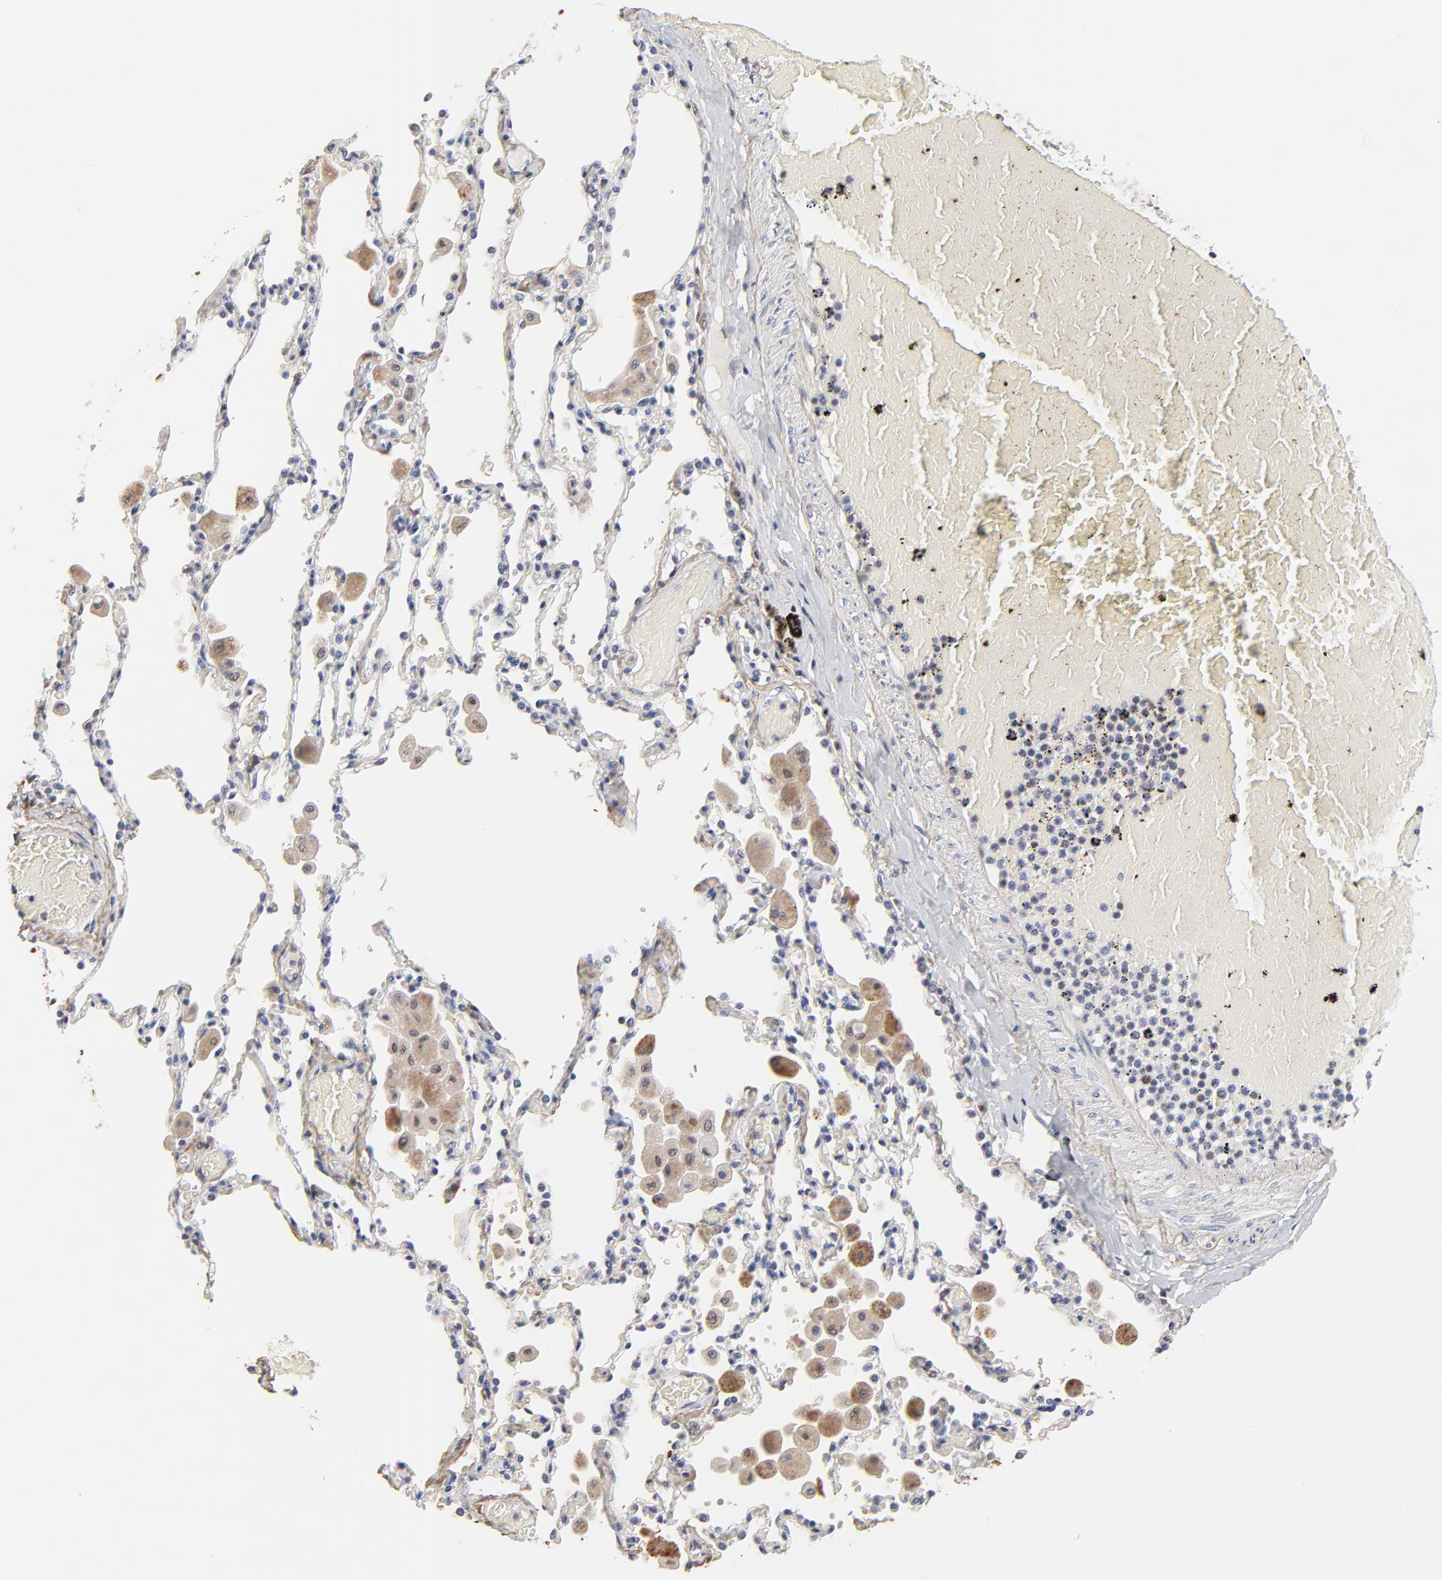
{"staining": {"intensity": "negative", "quantity": "none", "location": "none"}, "tissue": "bronchus", "cell_type": "Respiratory epithelial cells", "image_type": "normal", "snomed": [{"axis": "morphology", "description": "Normal tissue, NOS"}, {"axis": "morphology", "description": "Squamous cell carcinoma, NOS"}, {"axis": "topography", "description": "Bronchus"}, {"axis": "topography", "description": "Lung"}], "caption": "High power microscopy micrograph of an immunohistochemistry histopathology image of normal bronchus, revealing no significant expression in respiratory epithelial cells.", "gene": "OGFOD1", "patient": {"sex": "female", "age": 47}}